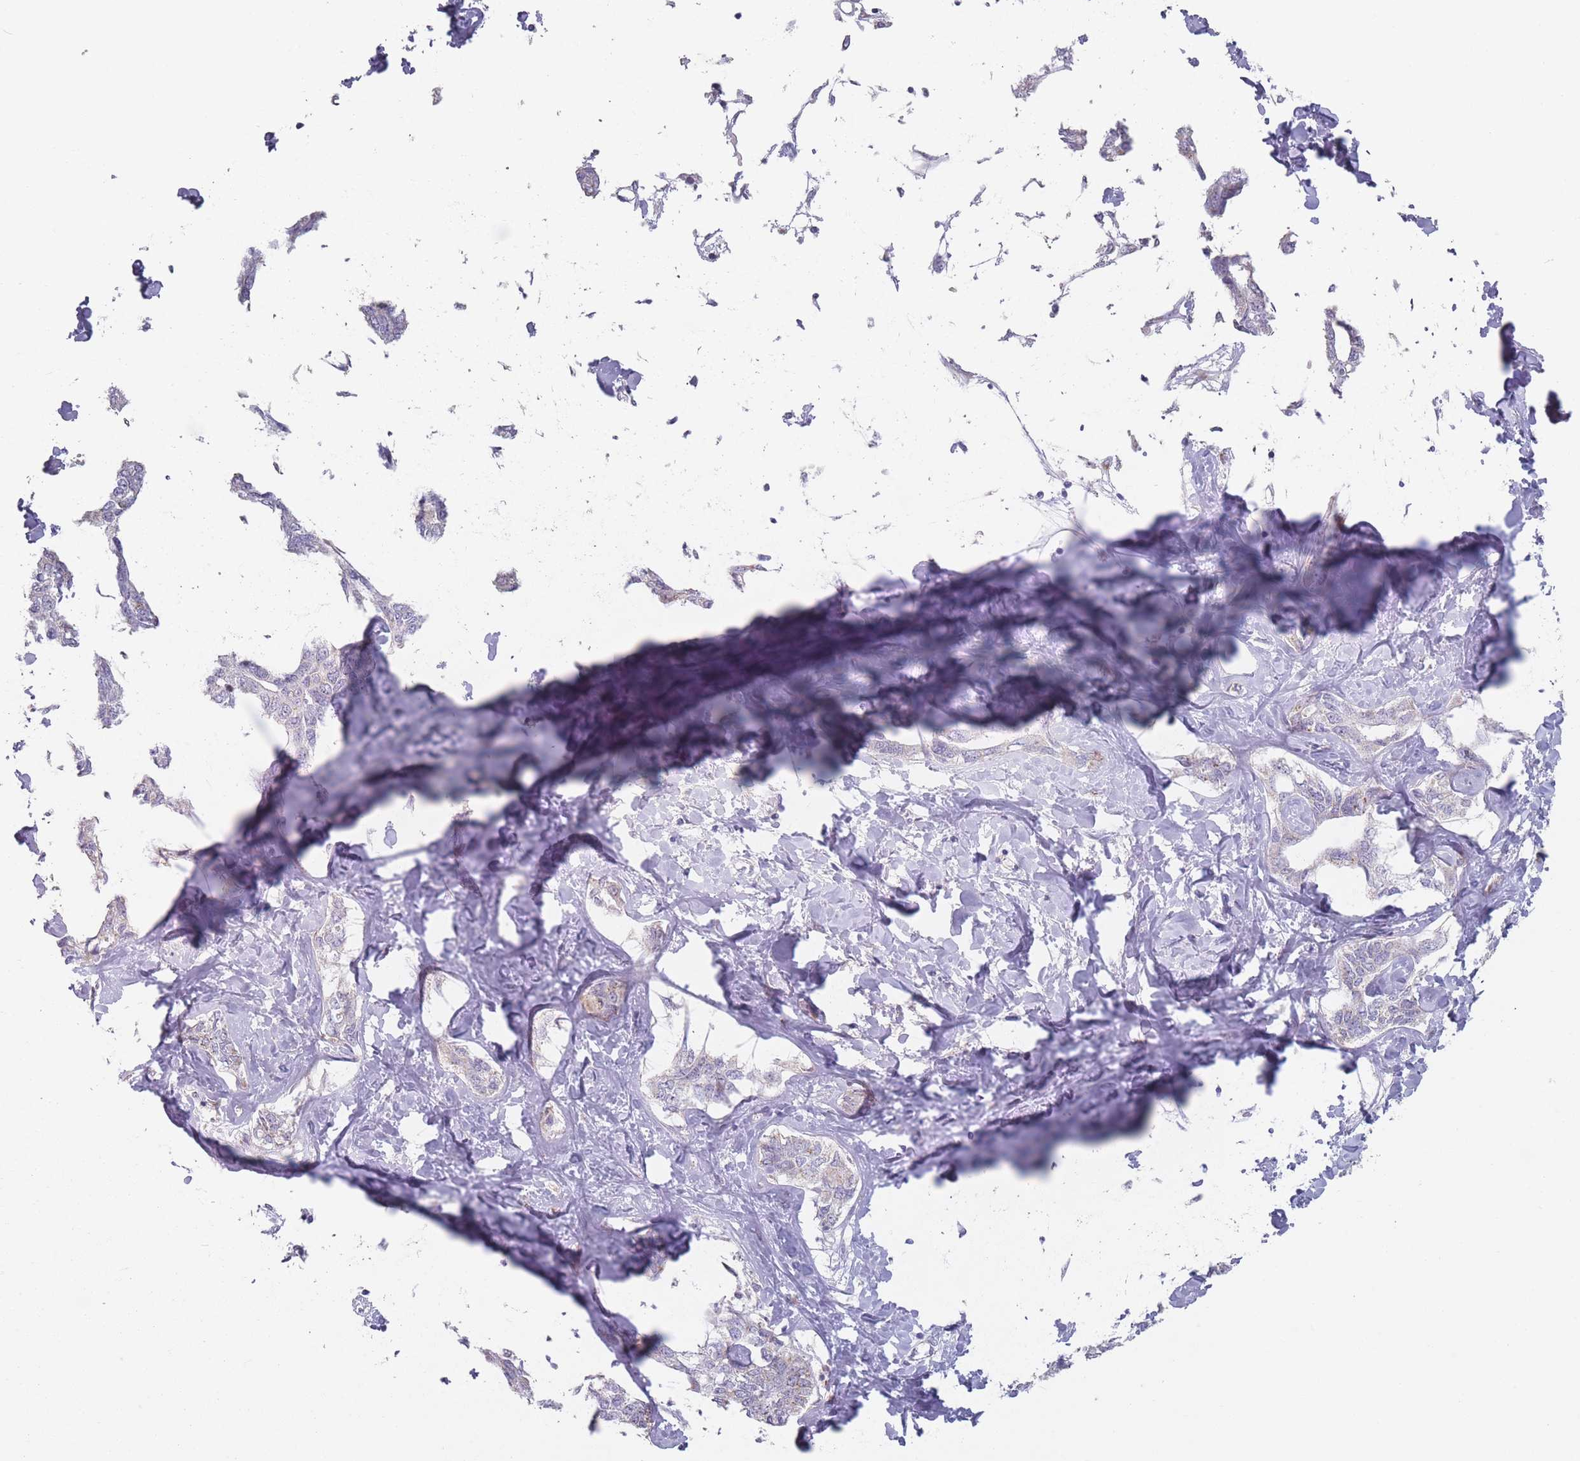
{"staining": {"intensity": "negative", "quantity": "none", "location": "none"}, "tissue": "liver cancer", "cell_type": "Tumor cells", "image_type": "cancer", "snomed": [{"axis": "morphology", "description": "Cholangiocarcinoma"}, {"axis": "topography", "description": "Liver"}], "caption": "This histopathology image is of liver cholangiocarcinoma stained with IHC to label a protein in brown with the nuclei are counter-stained blue. There is no staining in tumor cells. Brightfield microscopy of immunohistochemistry (IHC) stained with DAB (3,3'-diaminobenzidine) (brown) and hematoxylin (blue), captured at high magnification.", "gene": "AKAIN1", "patient": {"sex": "male", "age": 59}}